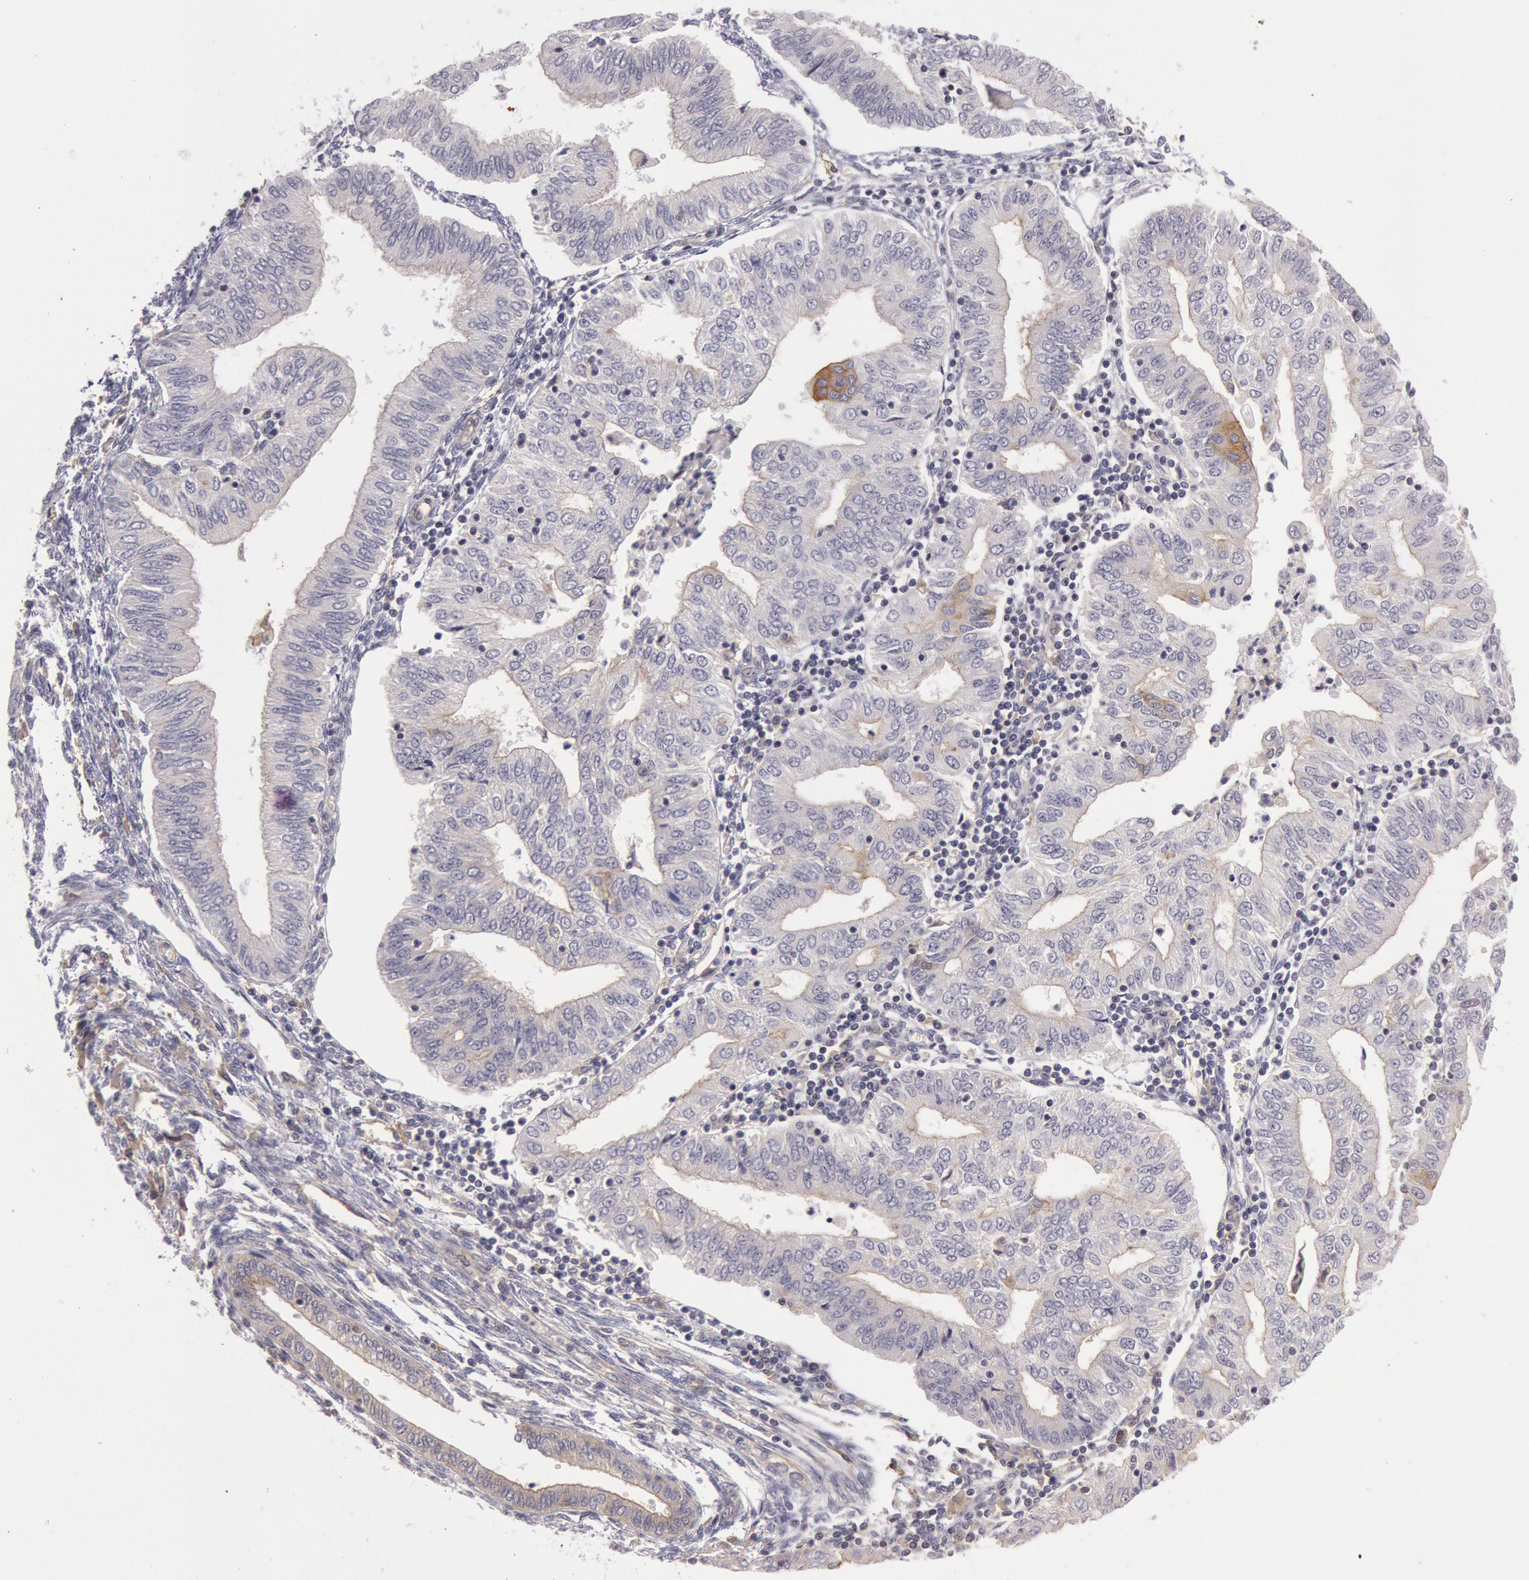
{"staining": {"intensity": "weak", "quantity": "<25%", "location": "cytoplasmic/membranous"}, "tissue": "endometrial cancer", "cell_type": "Tumor cells", "image_type": "cancer", "snomed": [{"axis": "morphology", "description": "Adenocarcinoma, NOS"}, {"axis": "topography", "description": "Endometrium"}], "caption": "Protein analysis of endometrial adenocarcinoma shows no significant staining in tumor cells. (Immunohistochemistry, brightfield microscopy, high magnification).", "gene": "MYO5A", "patient": {"sex": "female", "age": 51}}